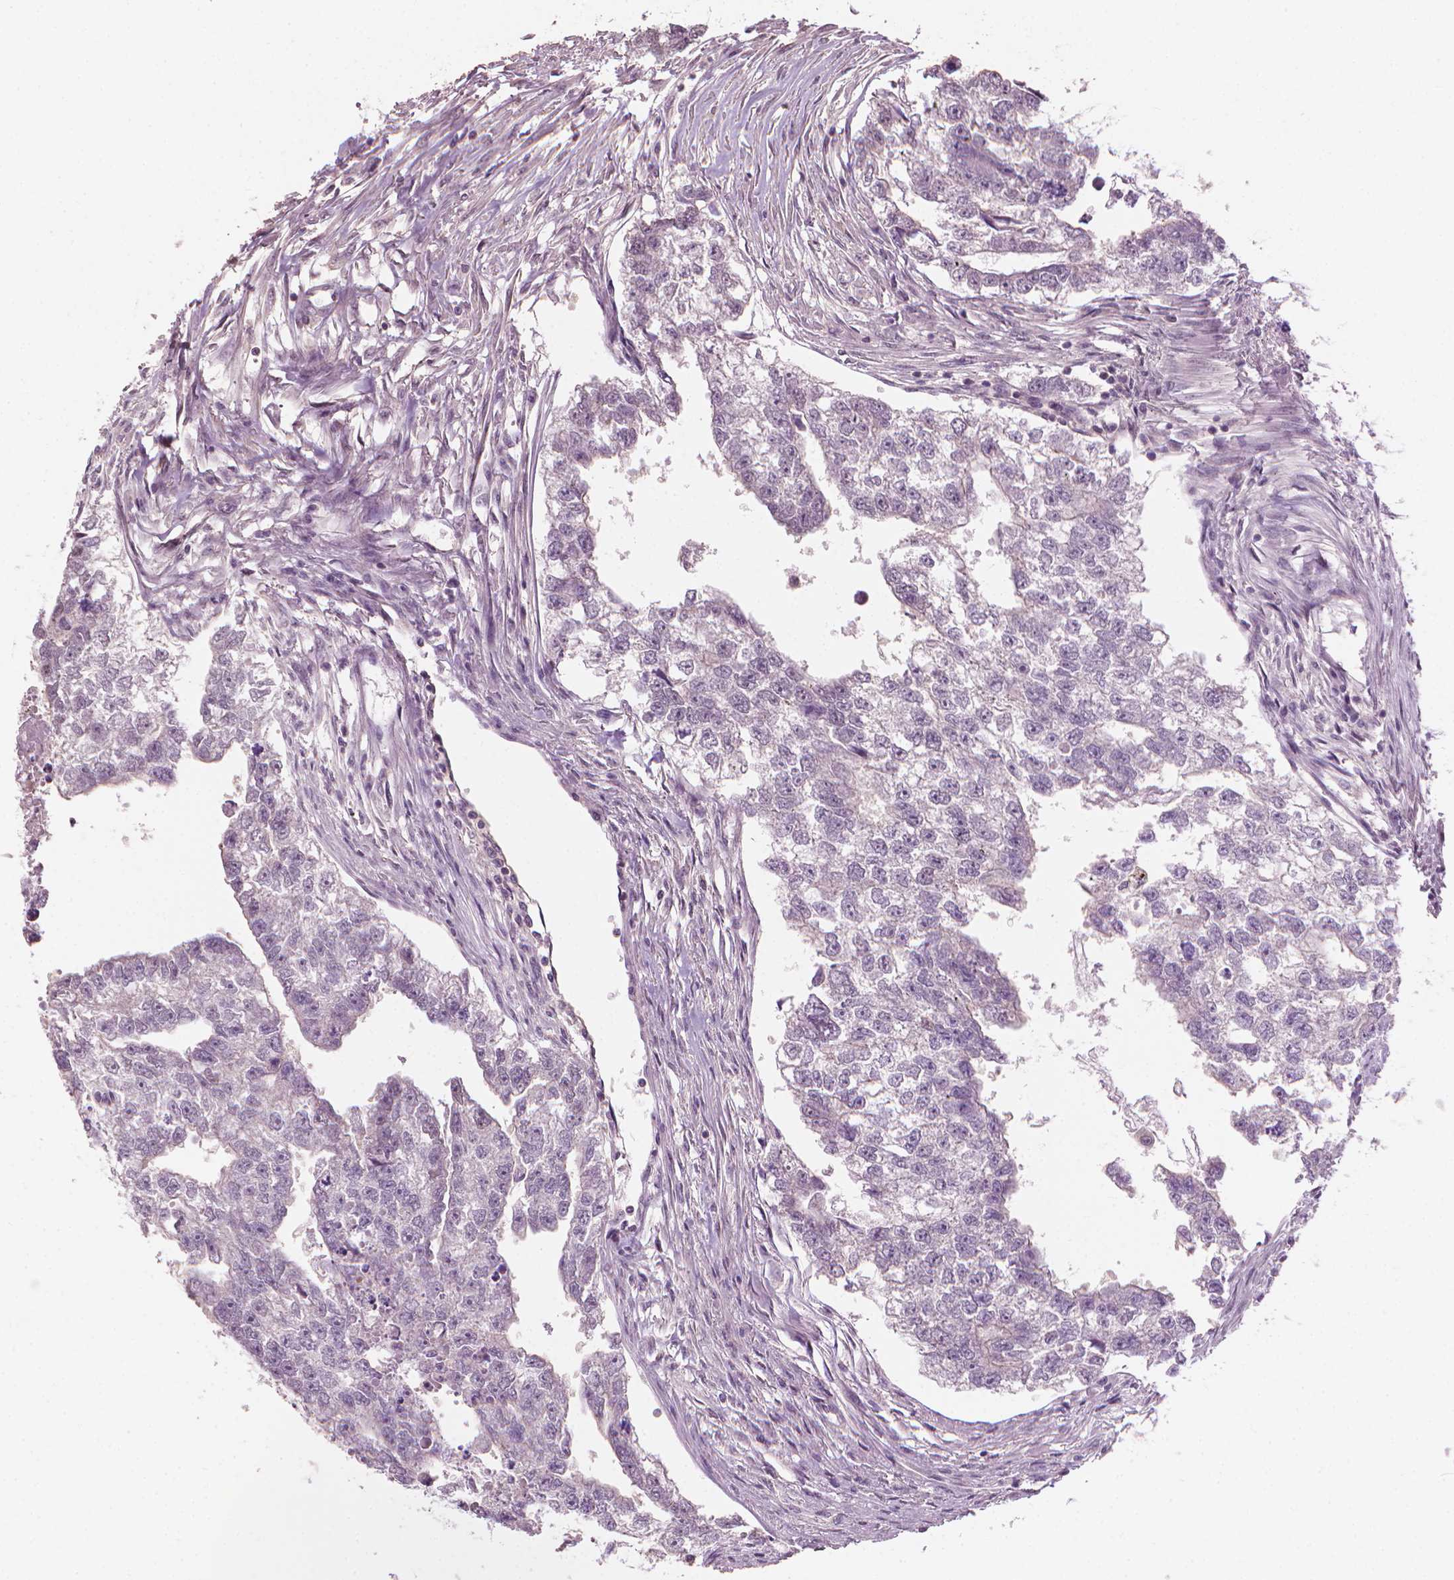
{"staining": {"intensity": "negative", "quantity": "none", "location": "none"}, "tissue": "testis cancer", "cell_type": "Tumor cells", "image_type": "cancer", "snomed": [{"axis": "morphology", "description": "Carcinoma, Embryonal, NOS"}, {"axis": "morphology", "description": "Teratoma, malignant, NOS"}, {"axis": "topography", "description": "Testis"}], "caption": "IHC micrograph of neoplastic tissue: testis cancer (embryonal carcinoma) stained with DAB (3,3'-diaminobenzidine) reveals no significant protein expression in tumor cells.", "gene": "SAXO2", "patient": {"sex": "male", "age": 44}}